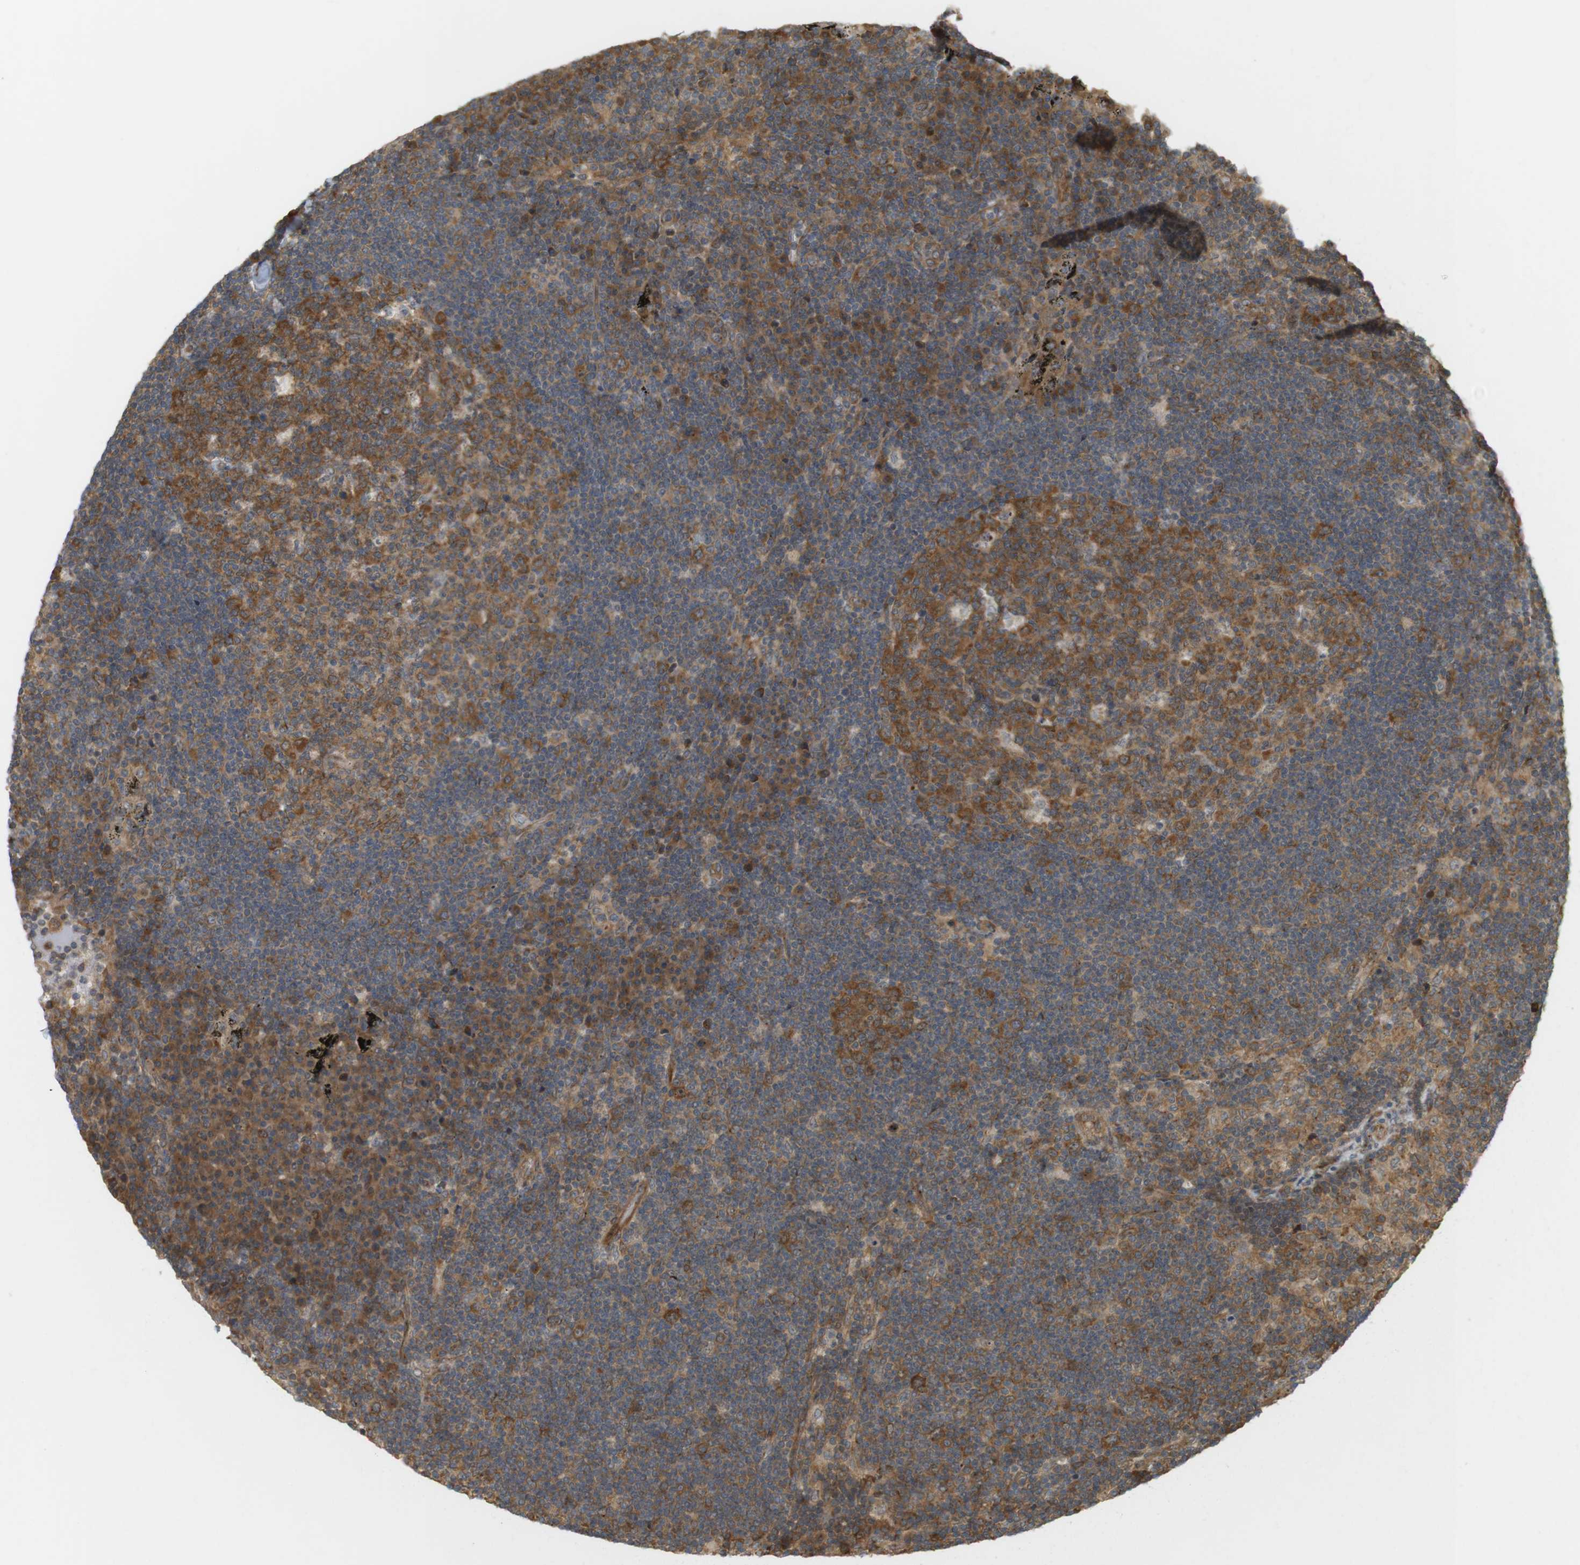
{"staining": {"intensity": "moderate", "quantity": ">75%", "location": "cytoplasmic/membranous"}, "tissue": "lymph node", "cell_type": "Germinal center cells", "image_type": "normal", "snomed": [{"axis": "morphology", "description": "Normal tissue, NOS"}, {"axis": "morphology", "description": "Squamous cell carcinoma, metastatic, NOS"}, {"axis": "topography", "description": "Lymph node"}], "caption": "Protein positivity by immunohistochemistry exhibits moderate cytoplasmic/membranous staining in approximately >75% of germinal center cells in benign lymph node.", "gene": "PA2G4", "patient": {"sex": "female", "age": 53}}